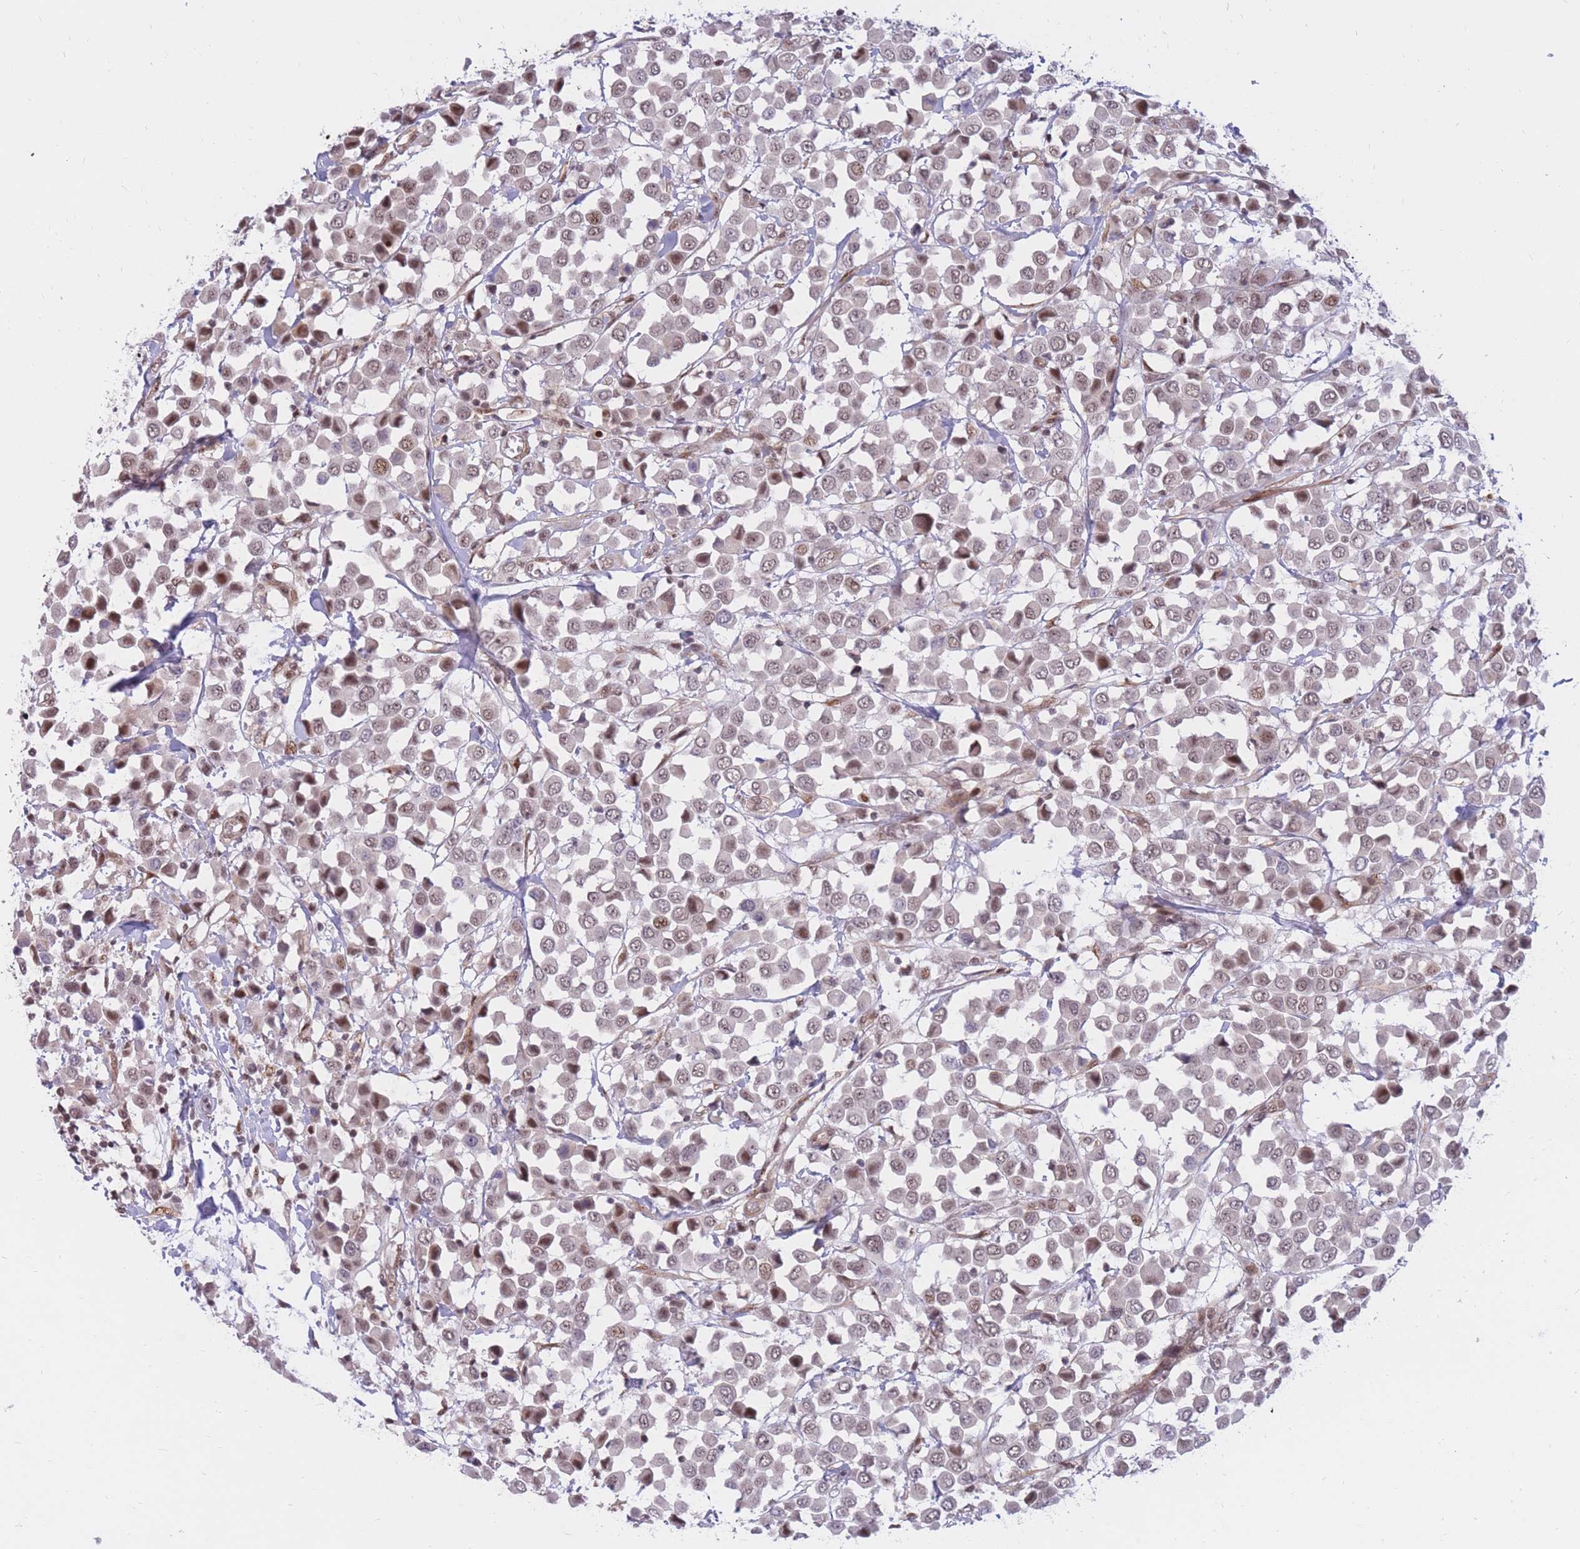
{"staining": {"intensity": "weak", "quantity": ">75%", "location": "nuclear"}, "tissue": "breast cancer", "cell_type": "Tumor cells", "image_type": "cancer", "snomed": [{"axis": "morphology", "description": "Duct carcinoma"}, {"axis": "topography", "description": "Breast"}], "caption": "Immunohistochemistry (IHC) histopathology image of human intraductal carcinoma (breast) stained for a protein (brown), which displays low levels of weak nuclear positivity in about >75% of tumor cells.", "gene": "ERICH6B", "patient": {"sex": "female", "age": 61}}